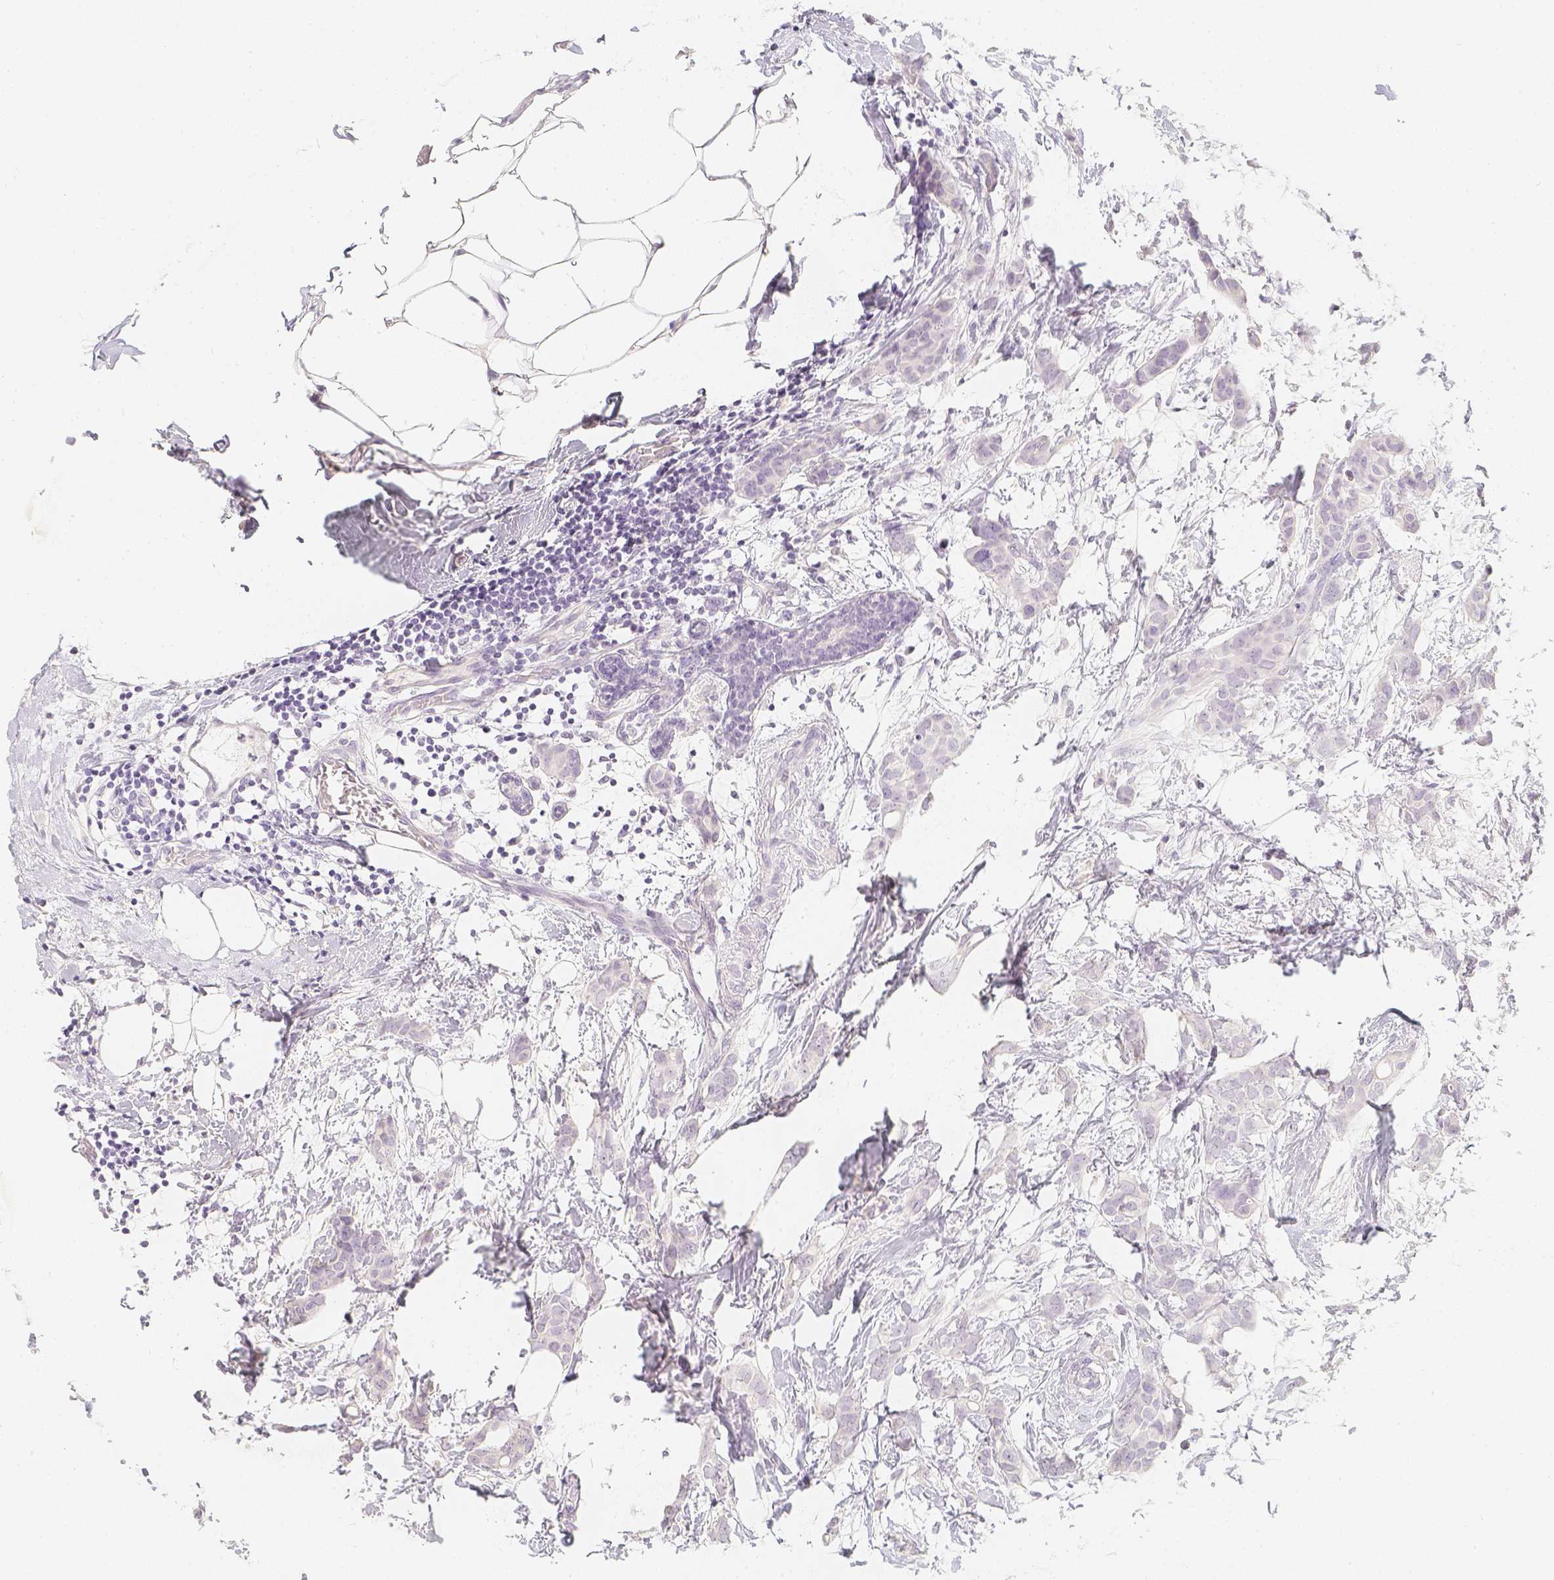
{"staining": {"intensity": "negative", "quantity": "none", "location": "none"}, "tissue": "breast cancer", "cell_type": "Tumor cells", "image_type": "cancer", "snomed": [{"axis": "morphology", "description": "Duct carcinoma"}, {"axis": "topography", "description": "Breast"}], "caption": "This is an immunohistochemistry (IHC) photomicrograph of invasive ductal carcinoma (breast). There is no staining in tumor cells.", "gene": "SLC18A1", "patient": {"sex": "female", "age": 62}}